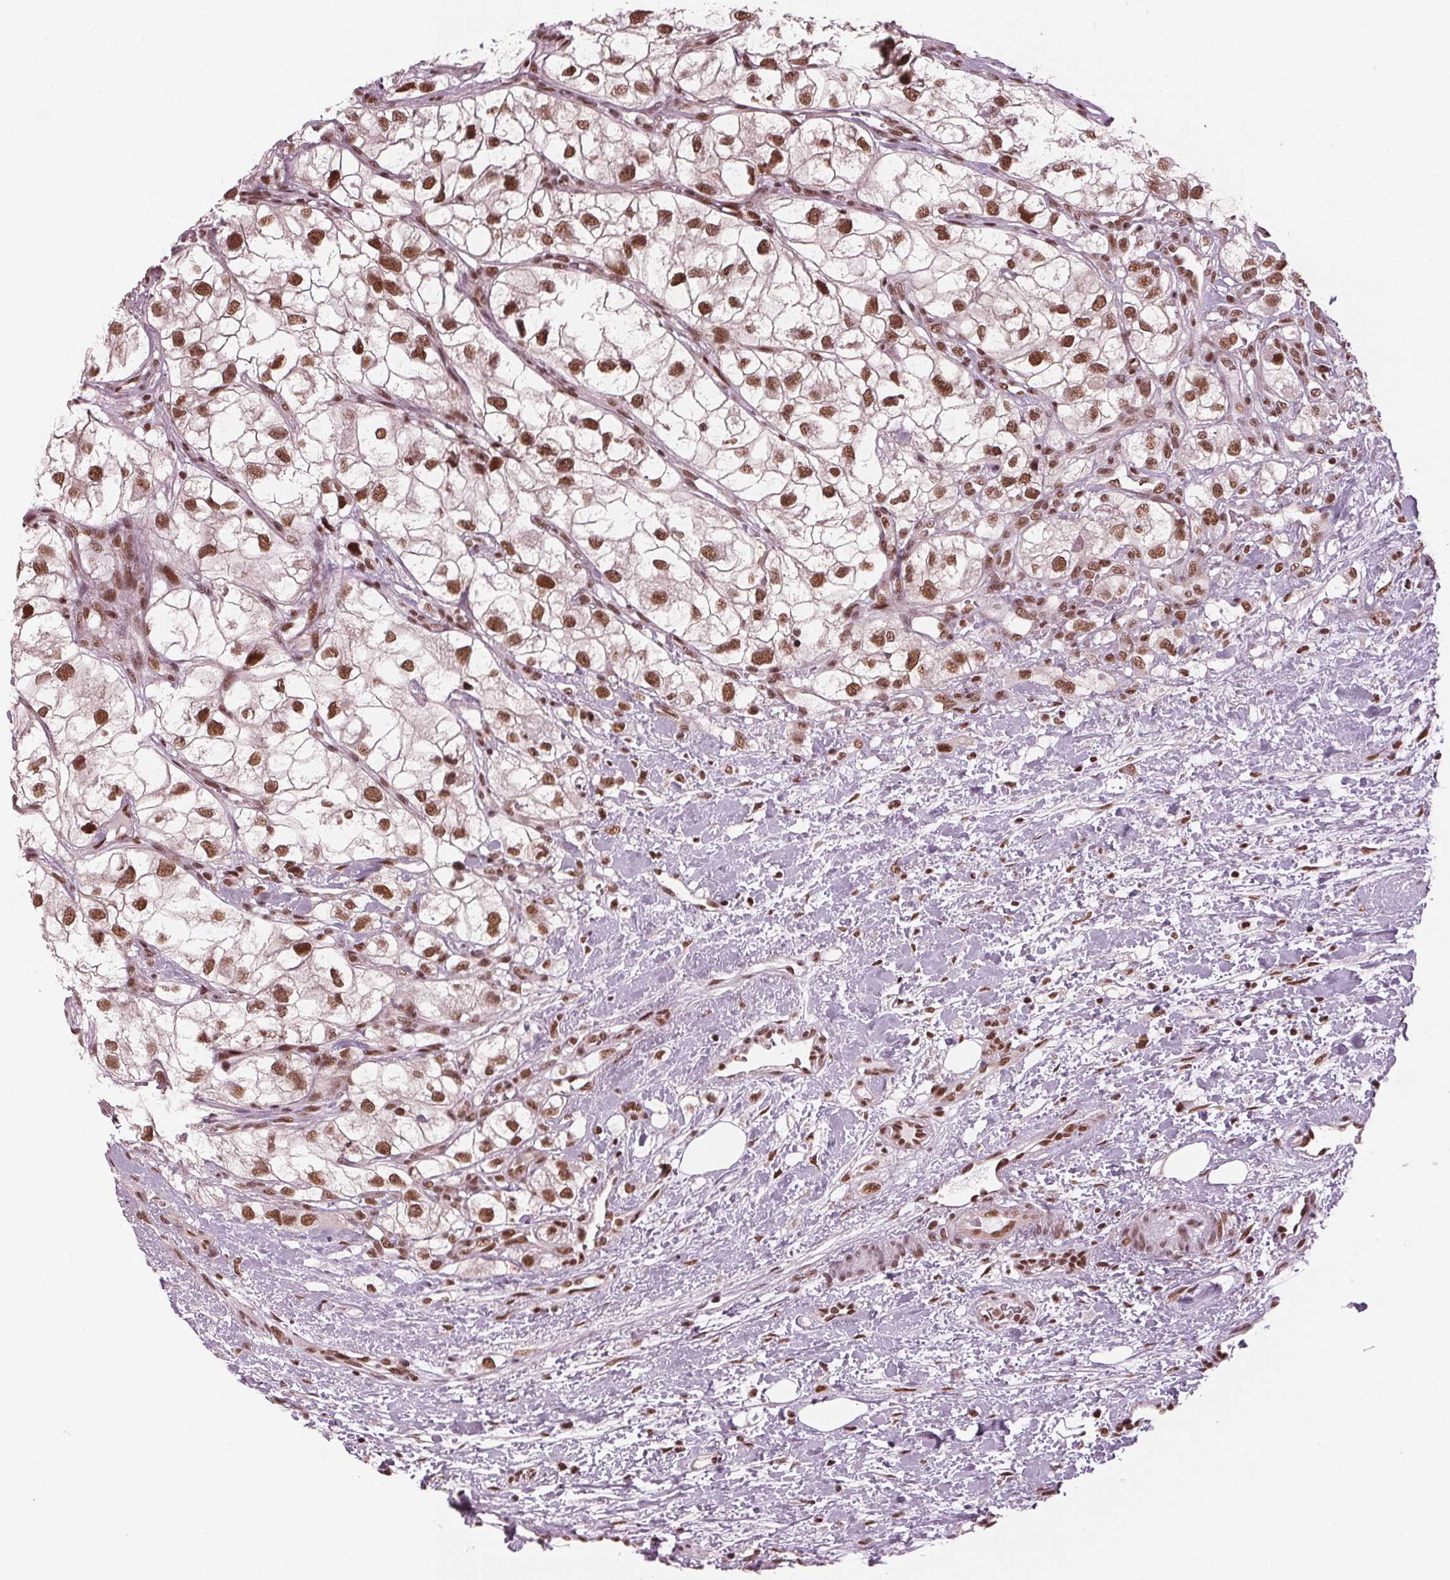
{"staining": {"intensity": "moderate", "quantity": ">75%", "location": "nuclear"}, "tissue": "renal cancer", "cell_type": "Tumor cells", "image_type": "cancer", "snomed": [{"axis": "morphology", "description": "Adenocarcinoma, NOS"}, {"axis": "topography", "description": "Kidney"}], "caption": "This is a histology image of immunohistochemistry (IHC) staining of renal adenocarcinoma, which shows moderate expression in the nuclear of tumor cells.", "gene": "LSM2", "patient": {"sex": "male", "age": 59}}